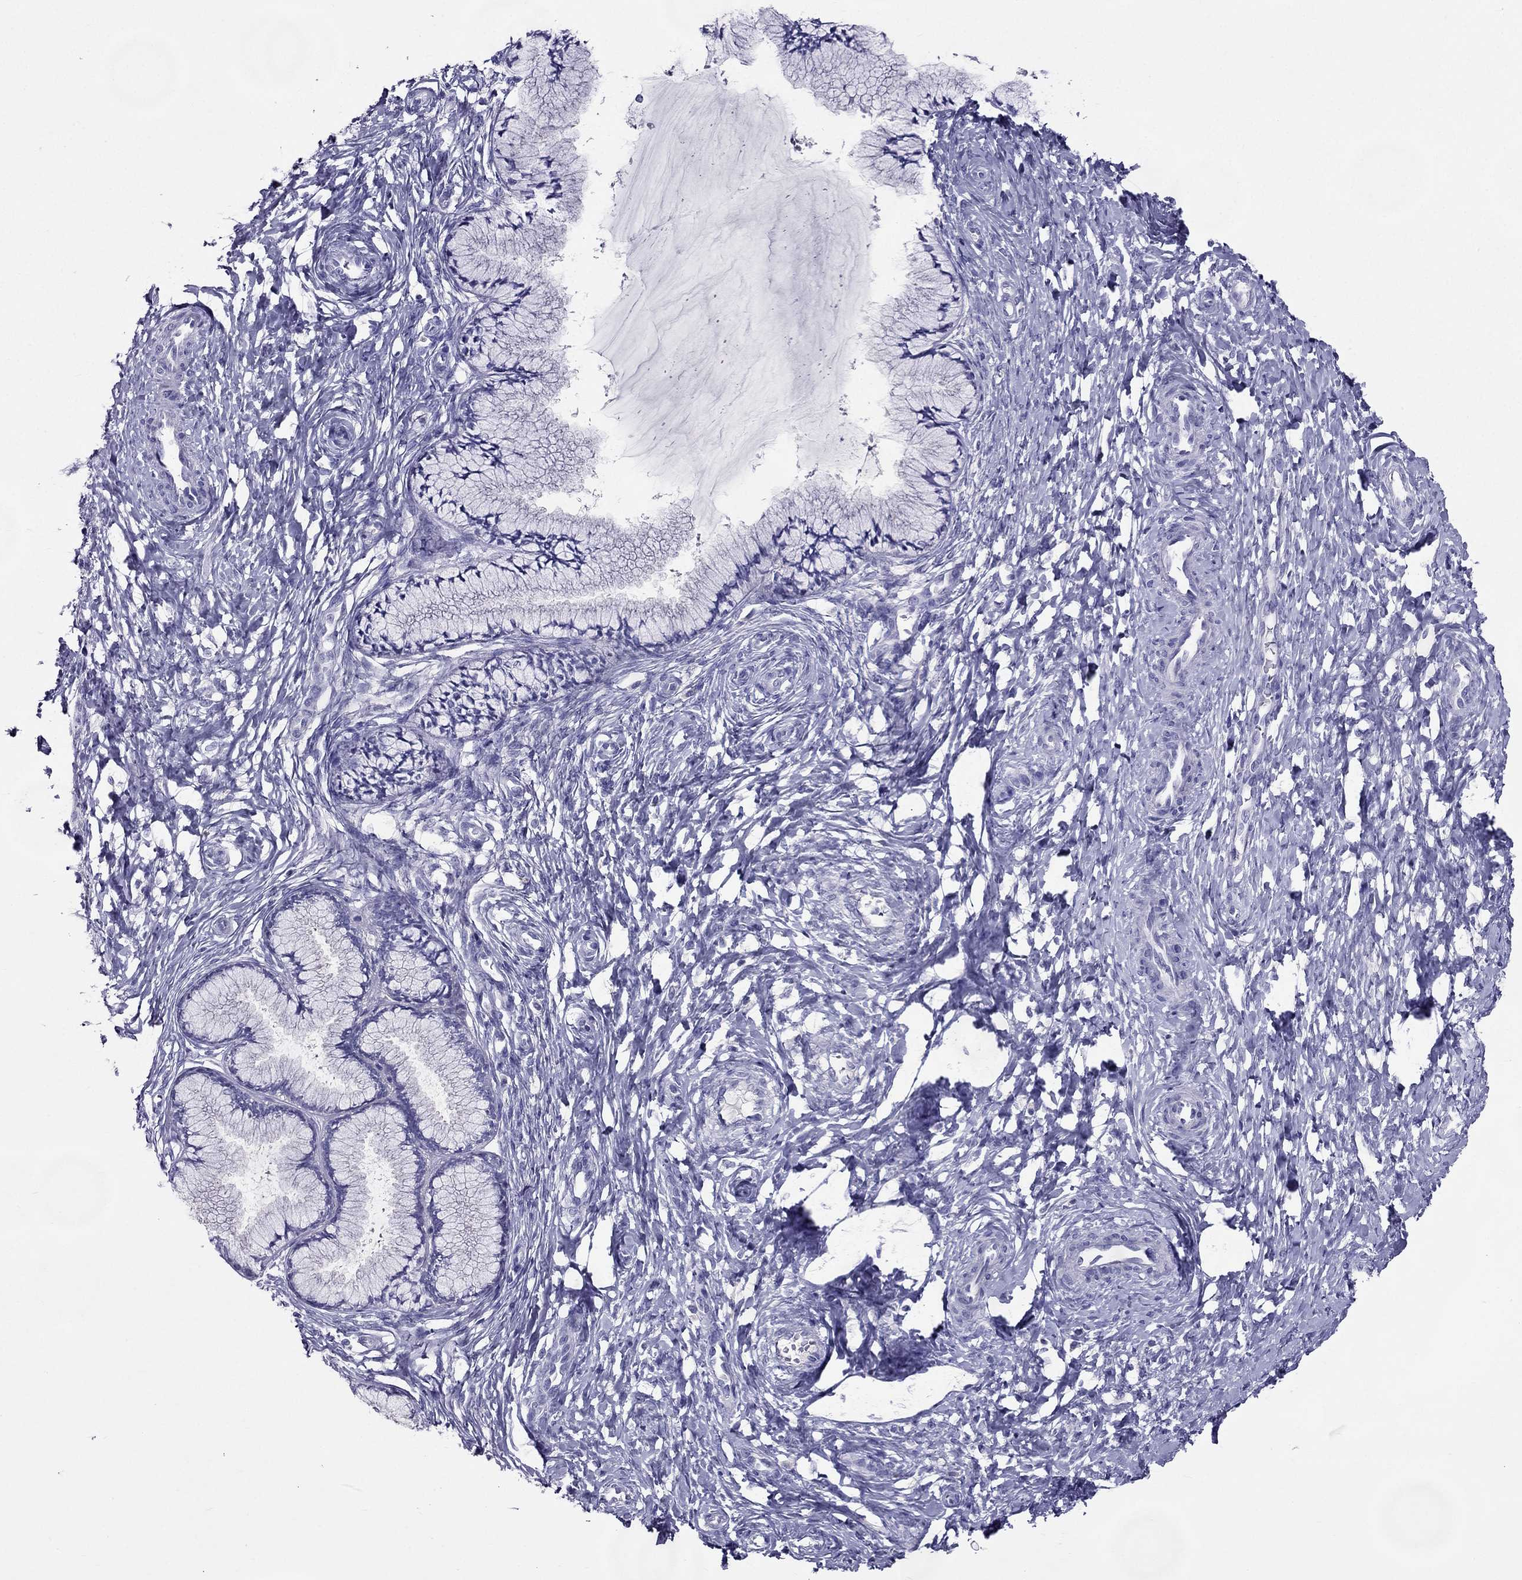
{"staining": {"intensity": "negative", "quantity": "none", "location": "none"}, "tissue": "cervix", "cell_type": "Glandular cells", "image_type": "normal", "snomed": [{"axis": "morphology", "description": "Normal tissue, NOS"}, {"axis": "topography", "description": "Cervix"}], "caption": "Glandular cells are negative for brown protein staining in benign cervix. The staining is performed using DAB (3,3'-diaminobenzidine) brown chromogen with nuclei counter-stained in using hematoxylin.", "gene": "ZNF541", "patient": {"sex": "female", "age": 37}}